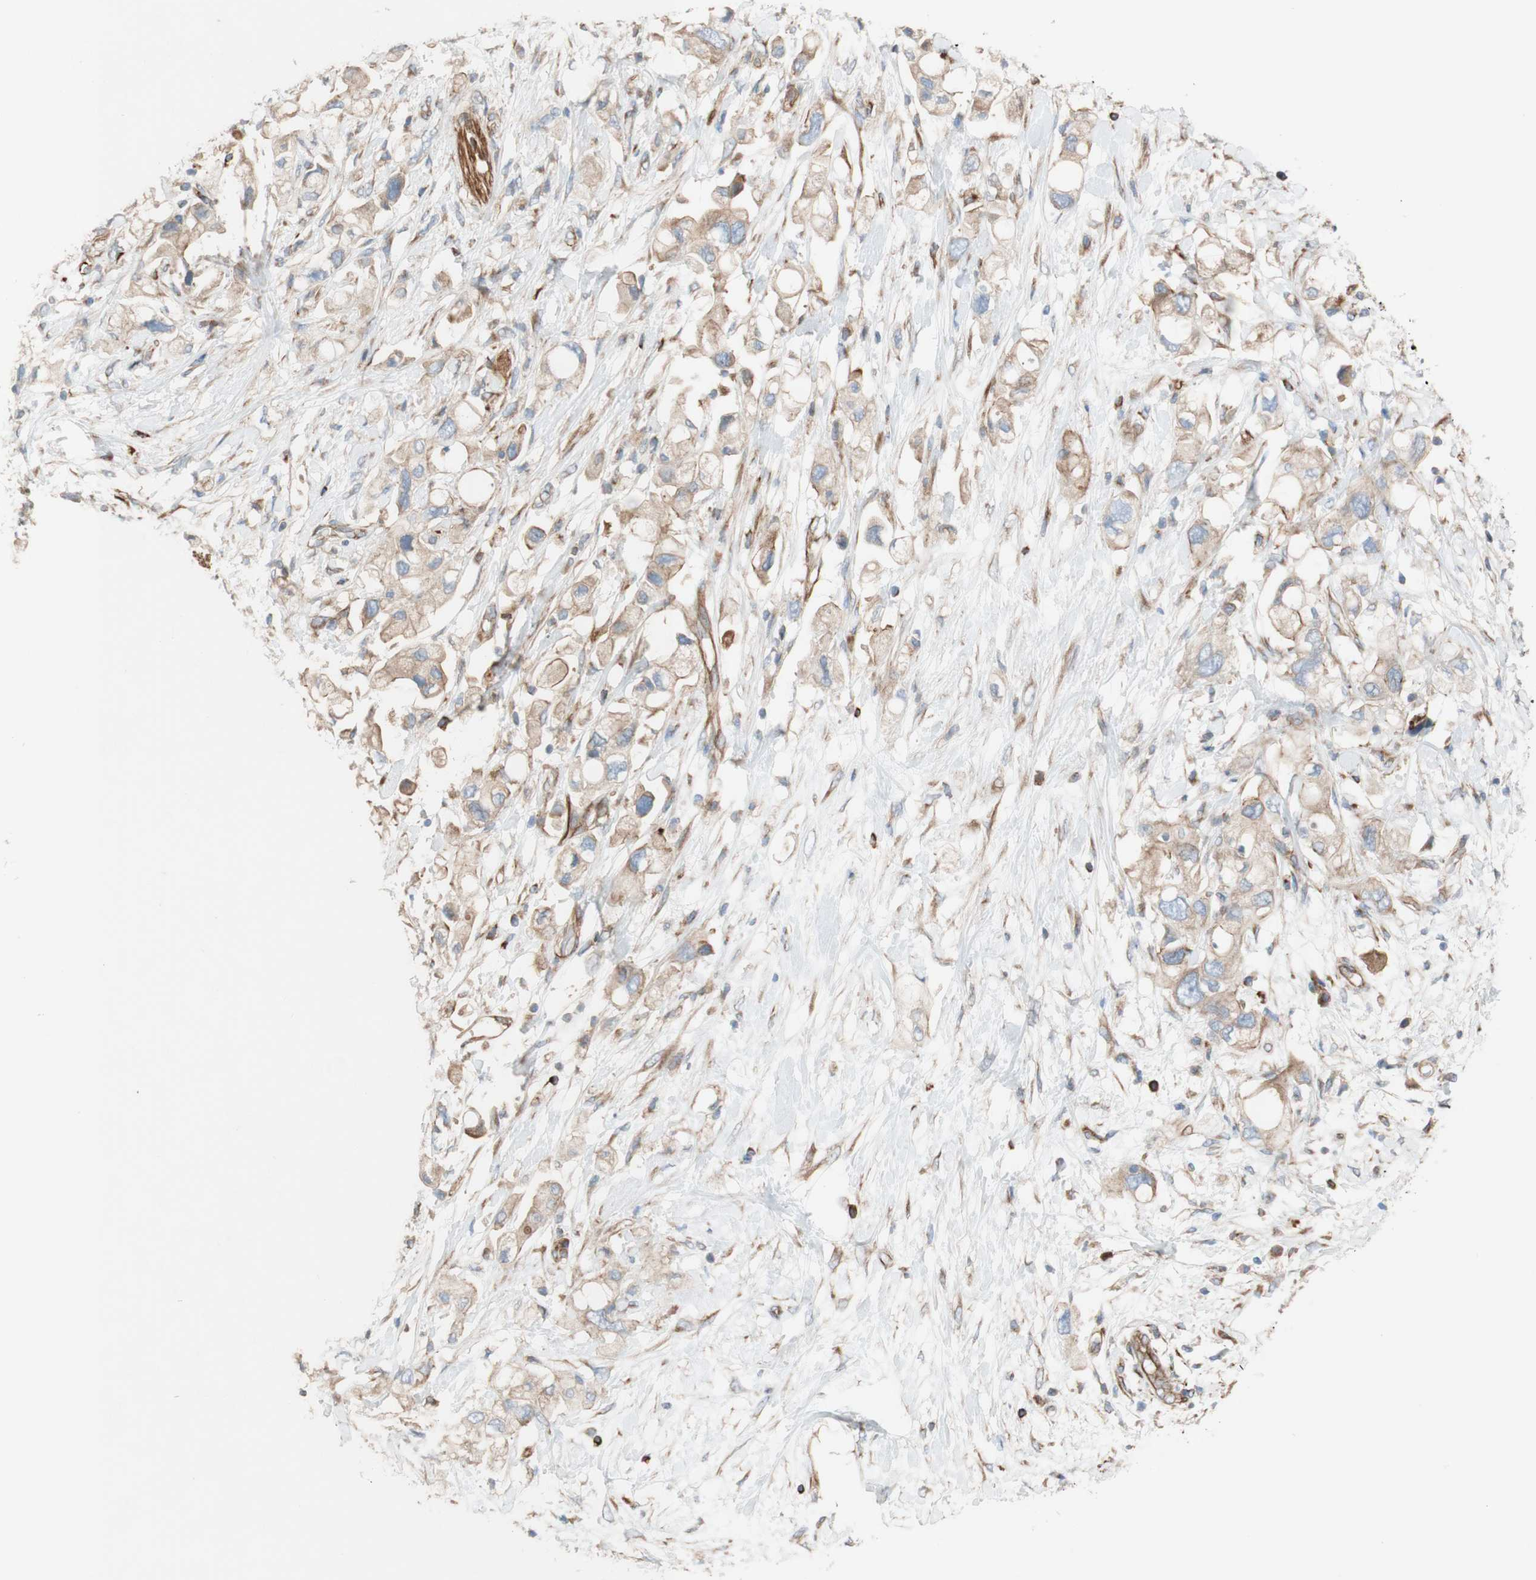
{"staining": {"intensity": "weak", "quantity": ">75%", "location": "cytoplasmic/membranous"}, "tissue": "pancreatic cancer", "cell_type": "Tumor cells", "image_type": "cancer", "snomed": [{"axis": "morphology", "description": "Adenocarcinoma, NOS"}, {"axis": "topography", "description": "Pancreas"}], "caption": "Human adenocarcinoma (pancreatic) stained with a brown dye reveals weak cytoplasmic/membranous positive expression in approximately >75% of tumor cells.", "gene": "C1orf43", "patient": {"sex": "female", "age": 56}}